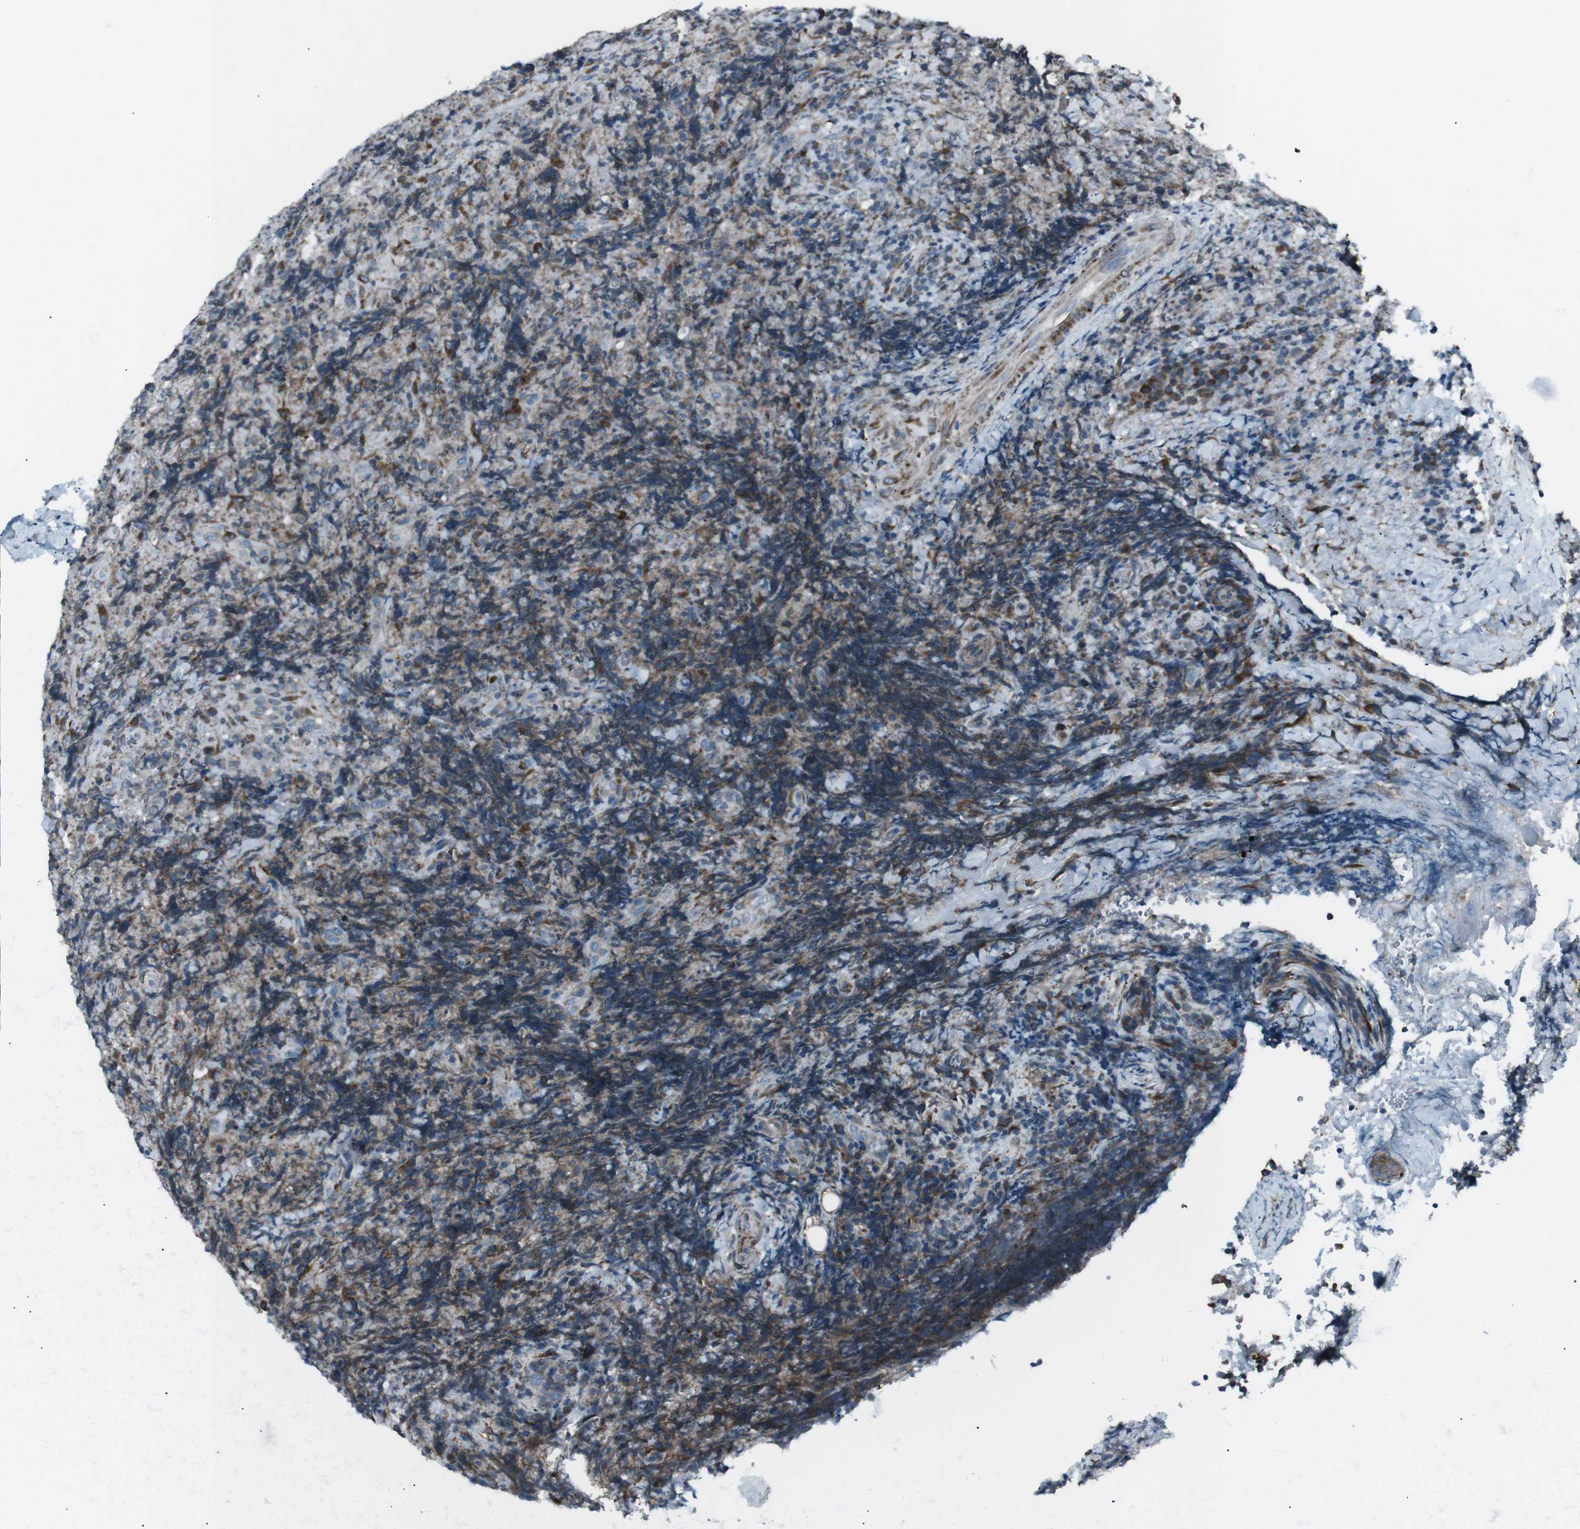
{"staining": {"intensity": "moderate", "quantity": "<25%", "location": "cytoplasmic/membranous"}, "tissue": "lymphoma", "cell_type": "Tumor cells", "image_type": "cancer", "snomed": [{"axis": "morphology", "description": "Malignant lymphoma, non-Hodgkin's type, High grade"}, {"axis": "topography", "description": "Tonsil"}], "caption": "Moderate cytoplasmic/membranous positivity is identified in about <25% of tumor cells in lymphoma.", "gene": "LNPK", "patient": {"sex": "female", "age": 36}}